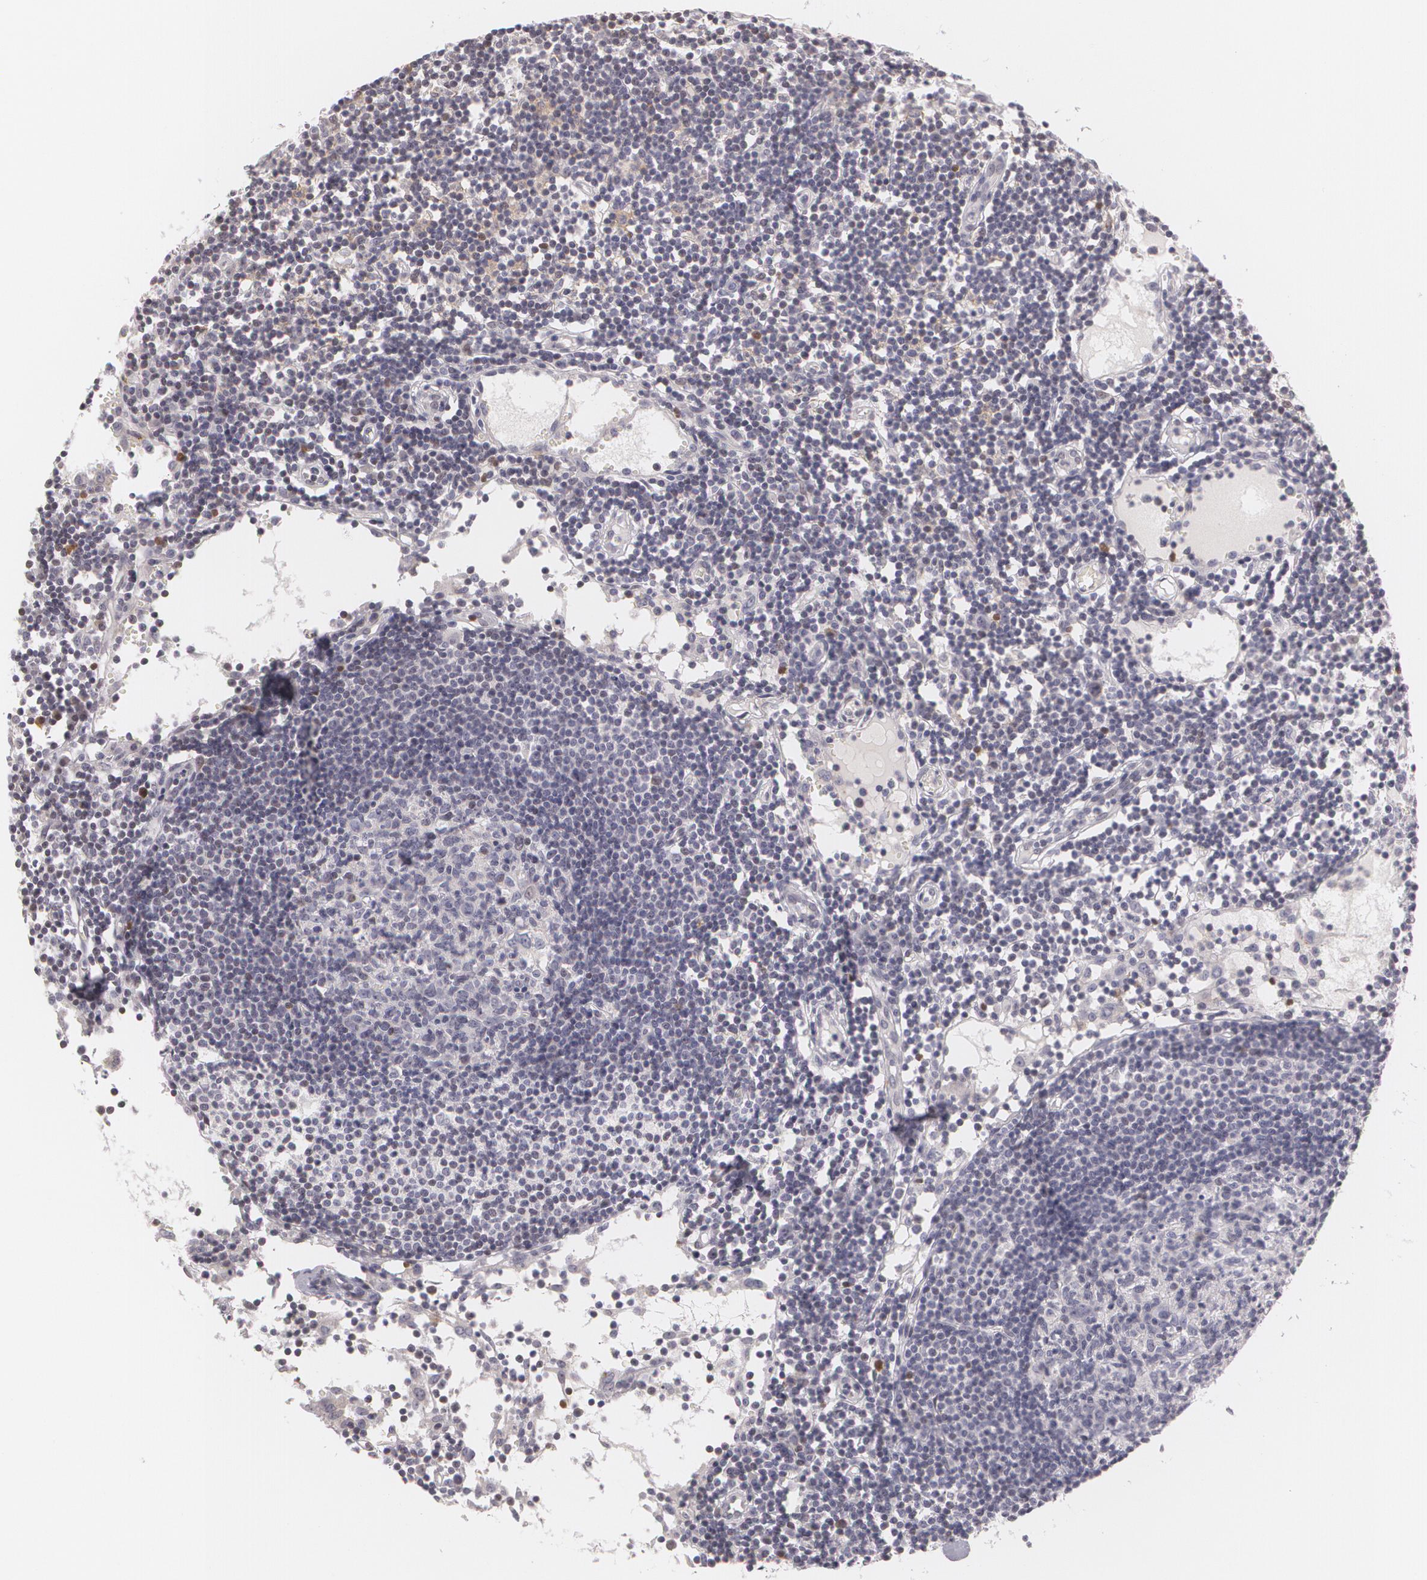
{"staining": {"intensity": "negative", "quantity": "none", "location": "none"}, "tissue": "lymph node", "cell_type": "Germinal center cells", "image_type": "normal", "snomed": [{"axis": "morphology", "description": "Normal tissue, NOS"}, {"axis": "topography", "description": "Lymph node"}], "caption": "The image shows no staining of germinal center cells in unremarkable lymph node.", "gene": "ZBTB16", "patient": {"sex": "female", "age": 55}}